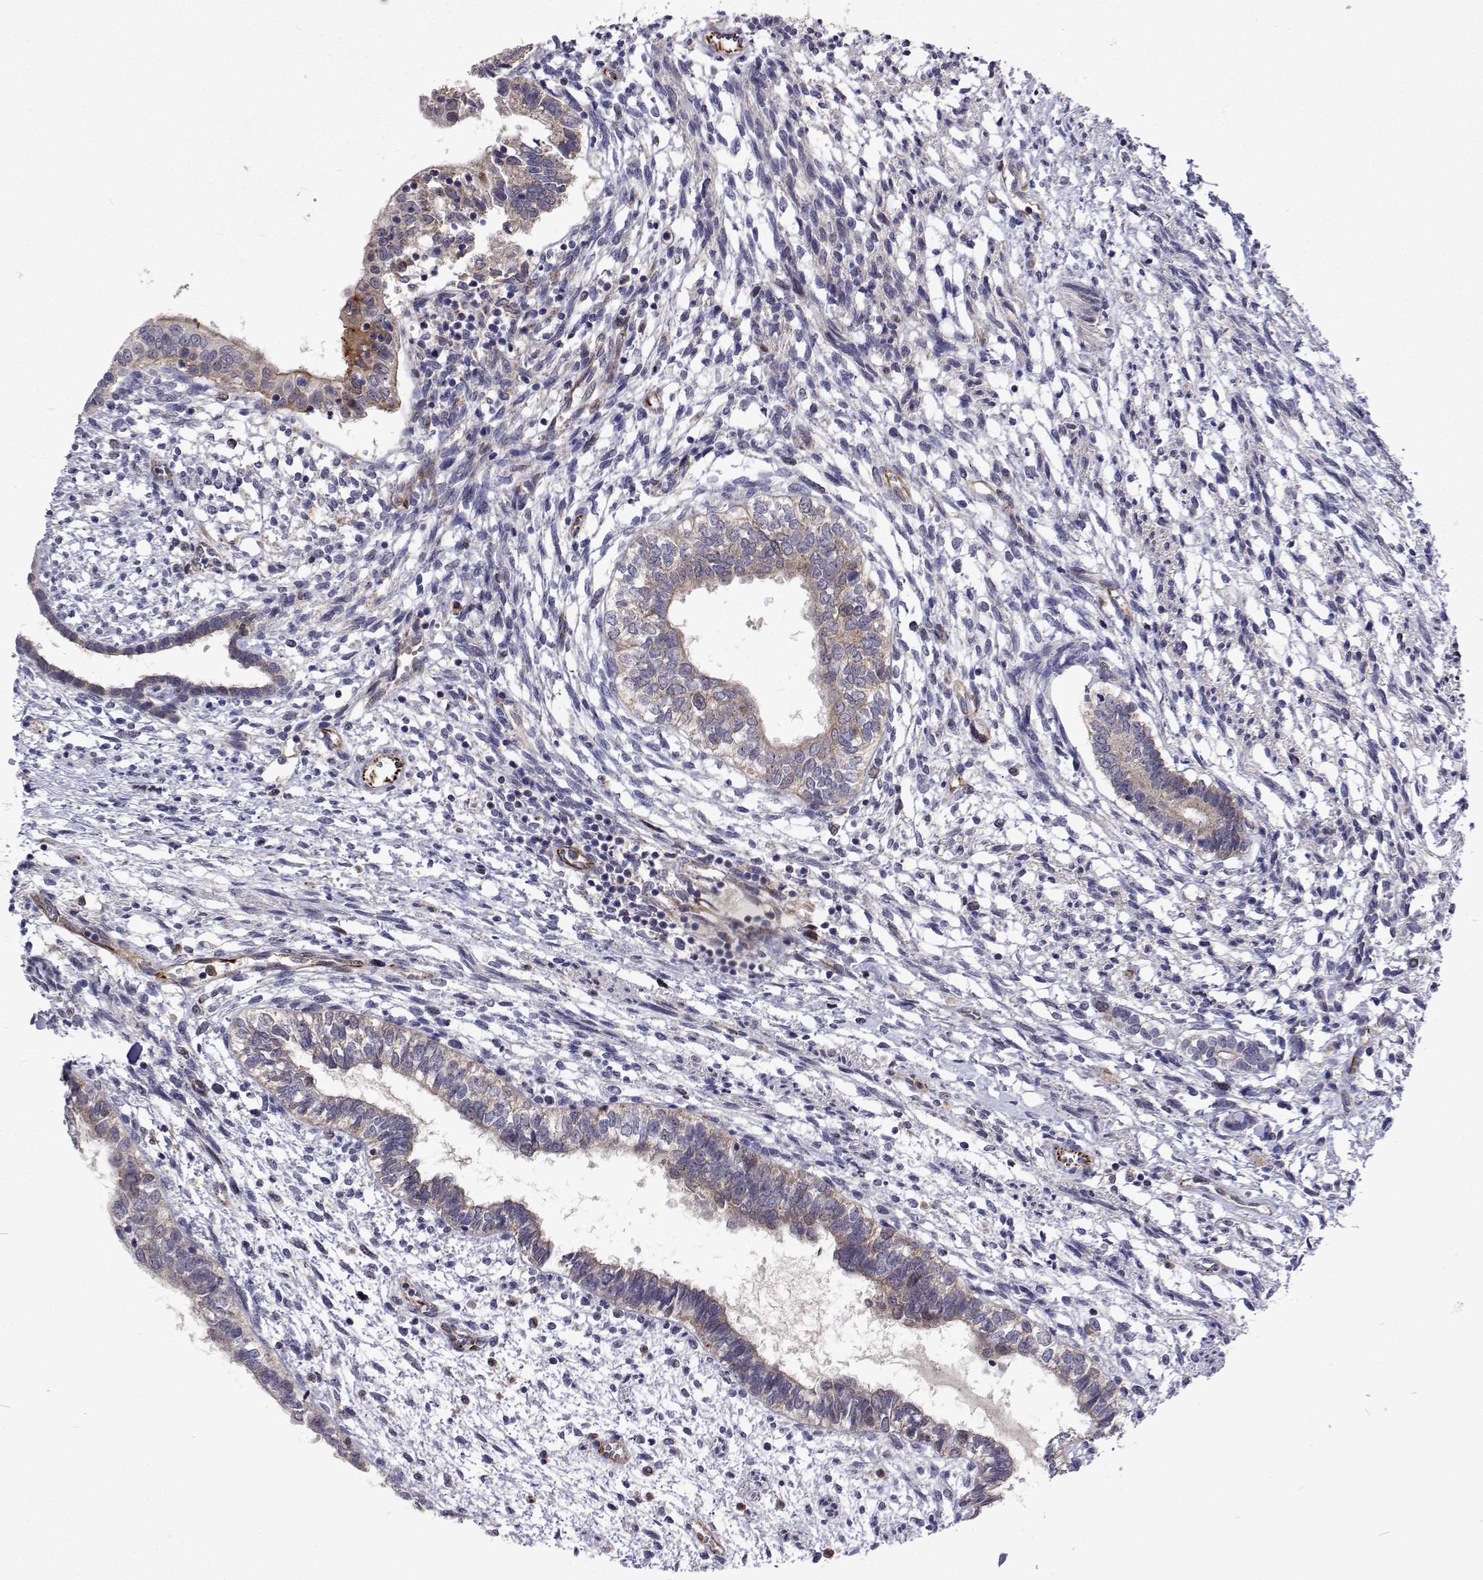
{"staining": {"intensity": "weak", "quantity": "<25%", "location": "cytoplasmic/membranous"}, "tissue": "testis cancer", "cell_type": "Tumor cells", "image_type": "cancer", "snomed": [{"axis": "morphology", "description": "Carcinoma, Embryonal, NOS"}, {"axis": "topography", "description": "Testis"}], "caption": "Tumor cells are negative for protein expression in human embryonal carcinoma (testis). (Immunohistochemistry (ihc), brightfield microscopy, high magnification).", "gene": "DHTKD1", "patient": {"sex": "male", "age": 37}}